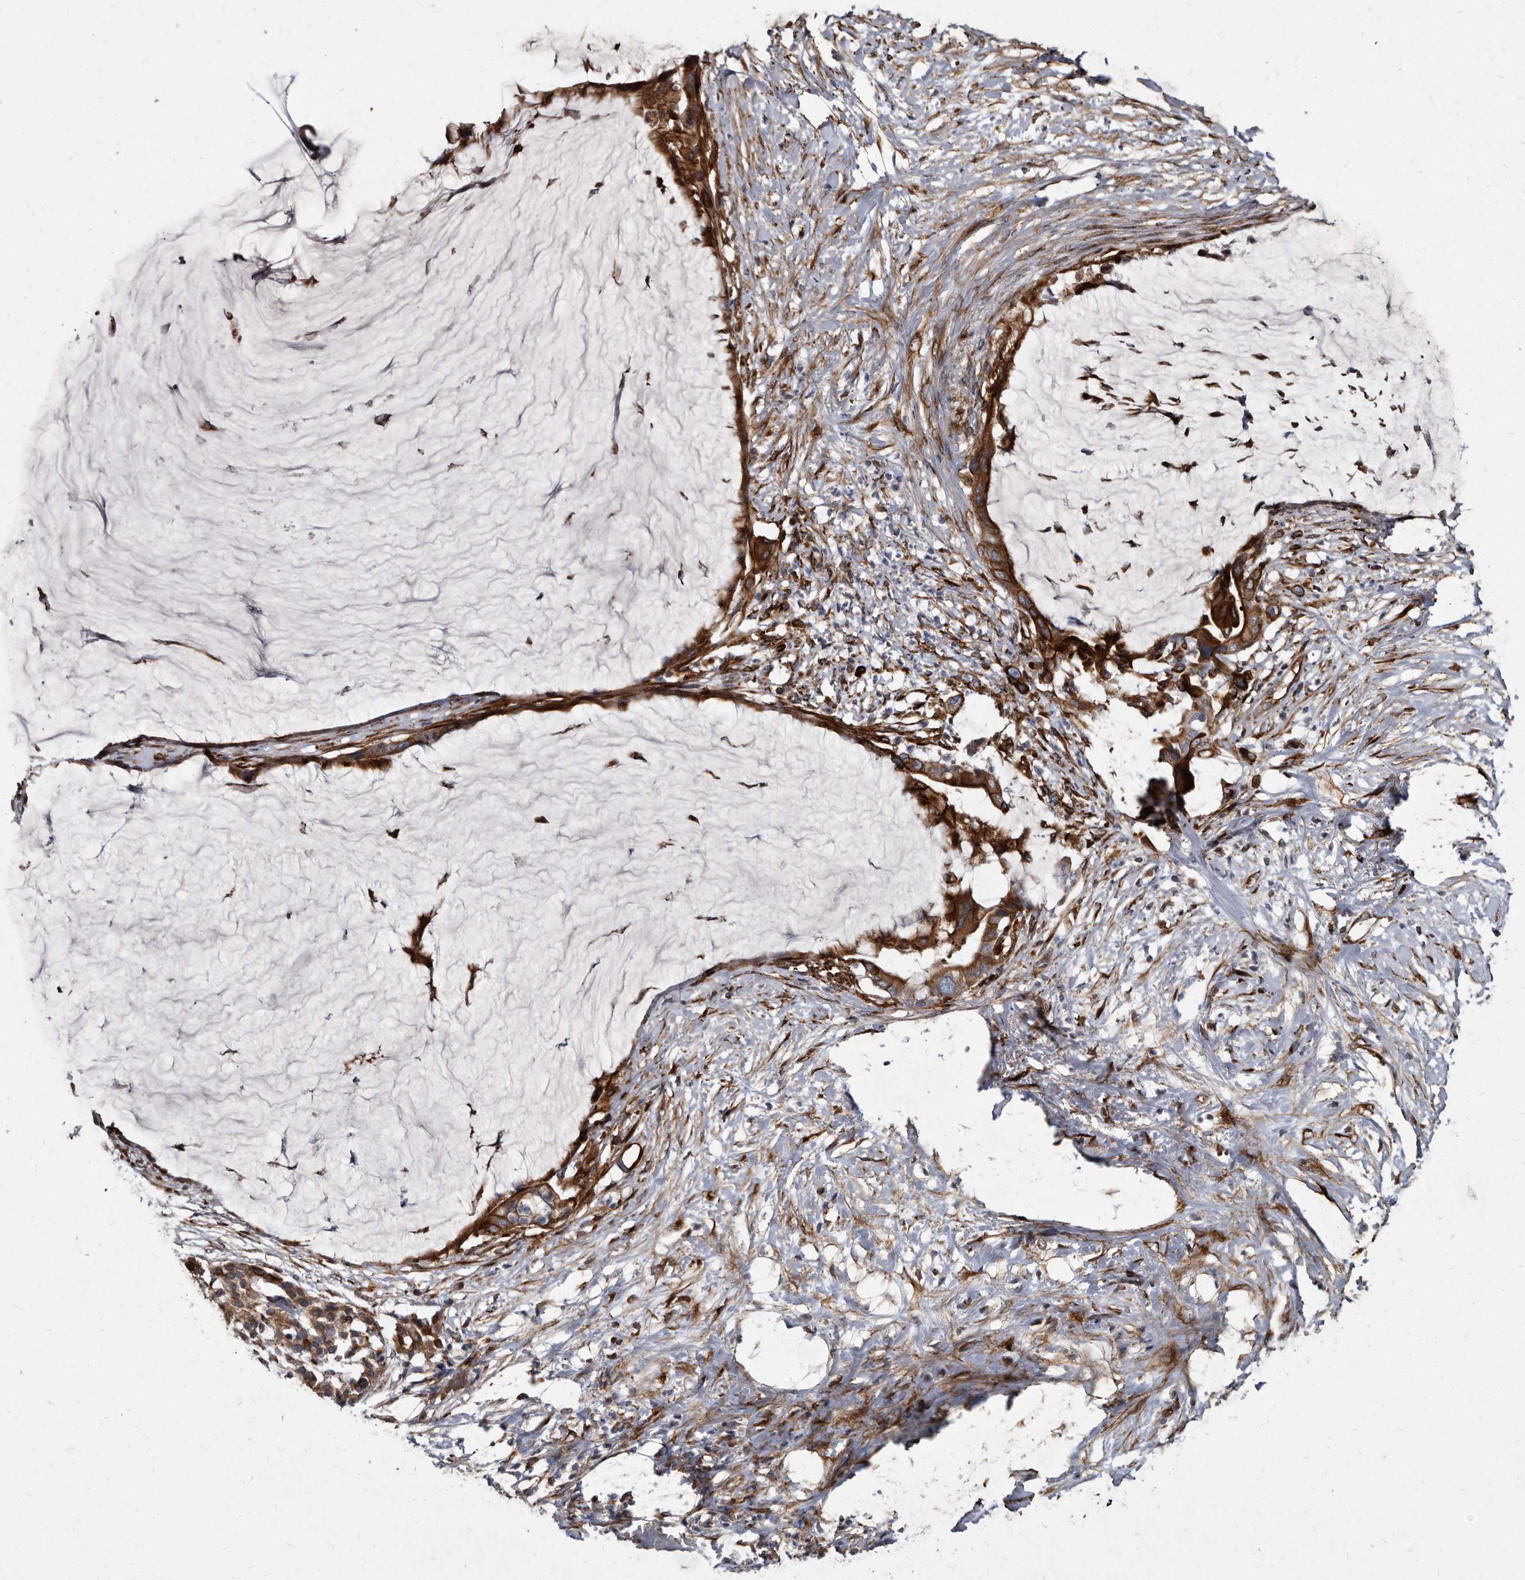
{"staining": {"intensity": "strong", "quantity": ">75%", "location": "cytoplasmic/membranous"}, "tissue": "pancreatic cancer", "cell_type": "Tumor cells", "image_type": "cancer", "snomed": [{"axis": "morphology", "description": "Adenocarcinoma, NOS"}, {"axis": "topography", "description": "Pancreas"}], "caption": "Brown immunohistochemical staining in human pancreatic cancer reveals strong cytoplasmic/membranous expression in approximately >75% of tumor cells.", "gene": "KCTD20", "patient": {"sex": "male", "age": 41}}